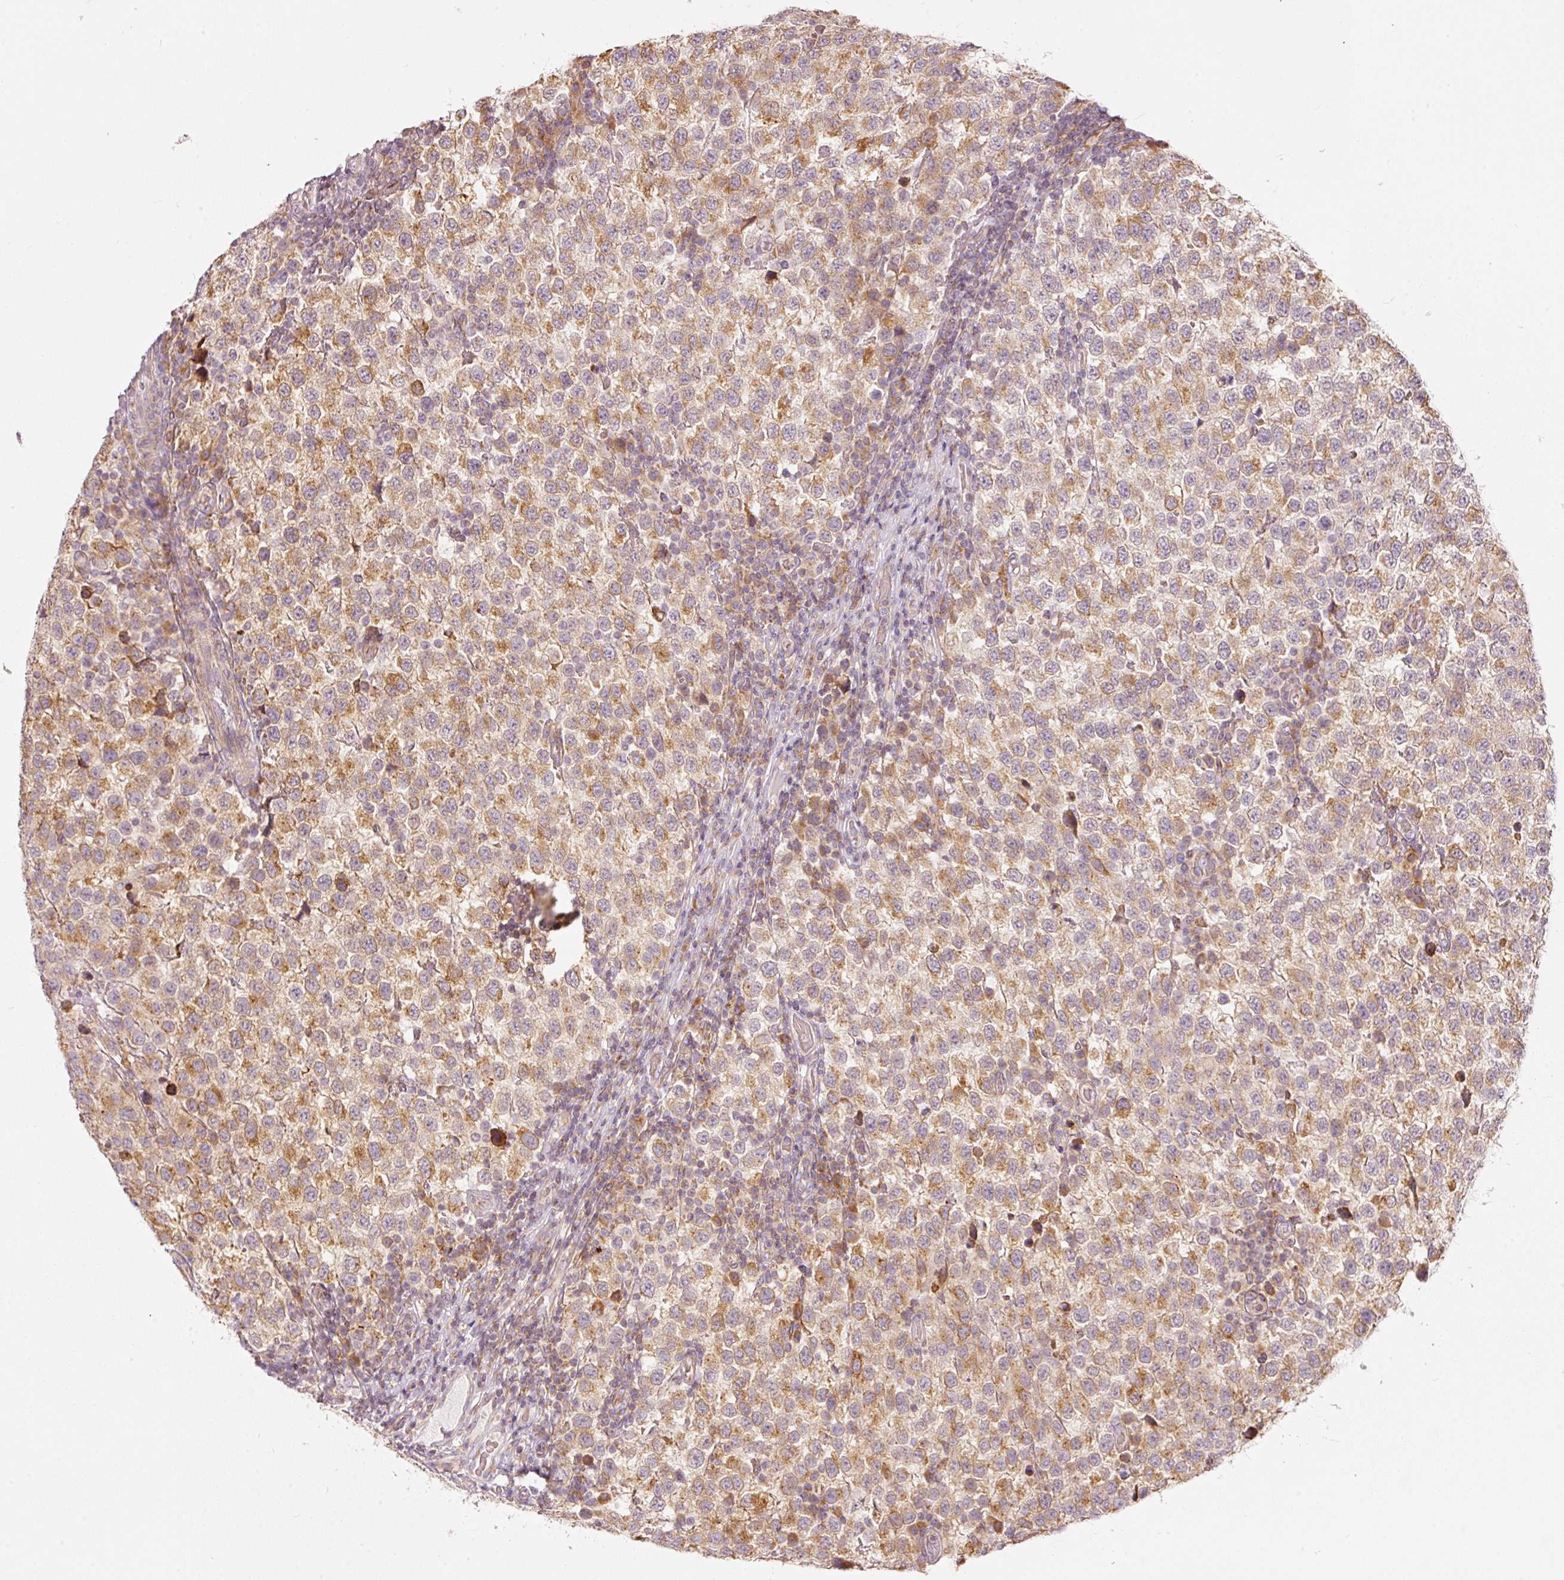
{"staining": {"intensity": "moderate", "quantity": ">75%", "location": "cytoplasmic/membranous"}, "tissue": "testis cancer", "cell_type": "Tumor cells", "image_type": "cancer", "snomed": [{"axis": "morphology", "description": "Seminoma, NOS"}, {"axis": "topography", "description": "Testis"}], "caption": "Immunohistochemistry (IHC) micrograph of human testis seminoma stained for a protein (brown), which reveals medium levels of moderate cytoplasmic/membranous staining in approximately >75% of tumor cells.", "gene": "SNAPC5", "patient": {"sex": "male", "age": 34}}